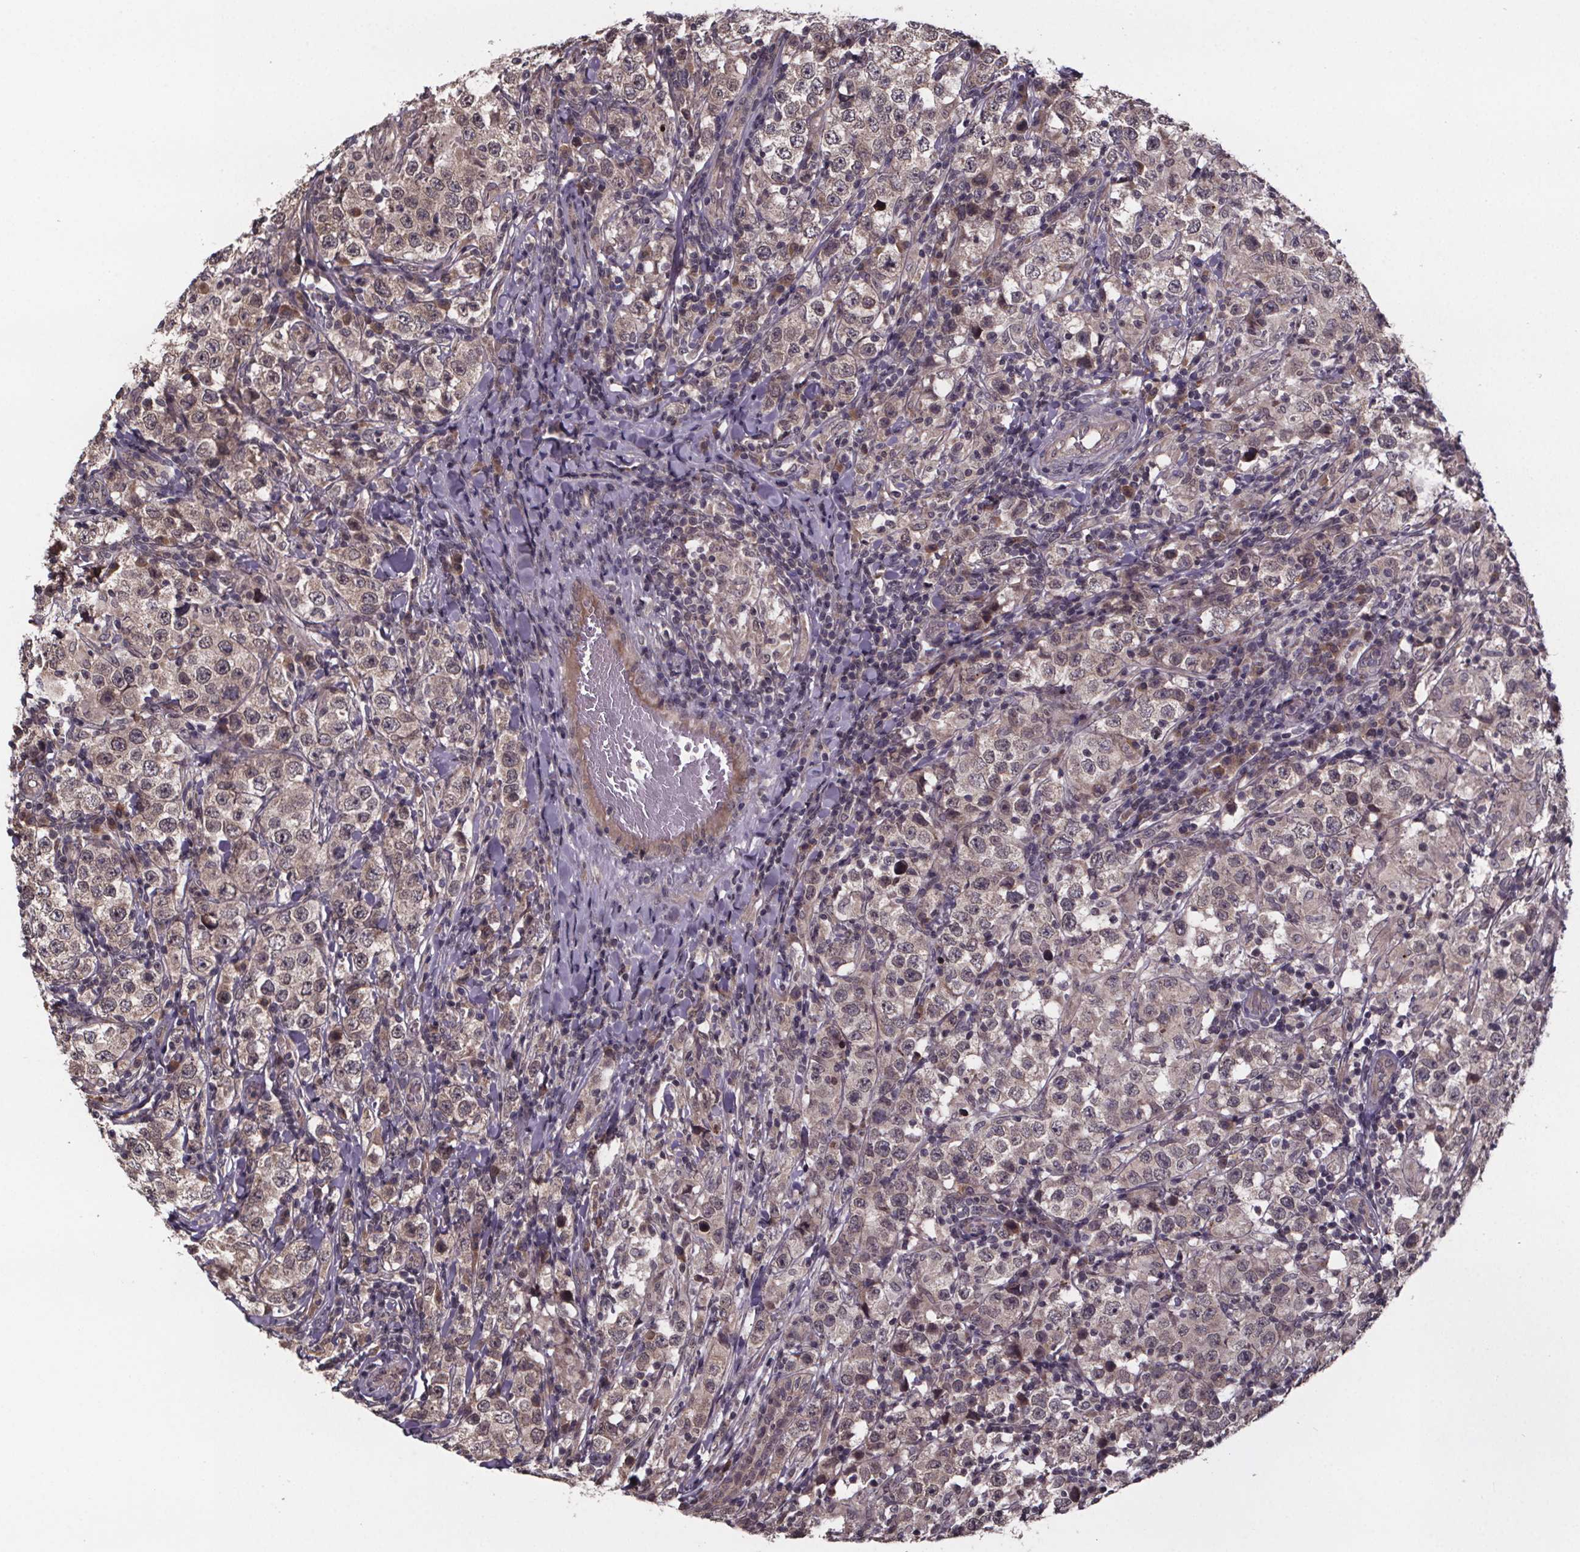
{"staining": {"intensity": "weak", "quantity": ">75%", "location": "cytoplasmic/membranous"}, "tissue": "testis cancer", "cell_type": "Tumor cells", "image_type": "cancer", "snomed": [{"axis": "morphology", "description": "Seminoma, NOS"}, {"axis": "morphology", "description": "Carcinoma, Embryonal, NOS"}, {"axis": "topography", "description": "Testis"}], "caption": "Brown immunohistochemical staining in human testis seminoma exhibits weak cytoplasmic/membranous expression in approximately >75% of tumor cells.", "gene": "SAT1", "patient": {"sex": "male", "age": 41}}